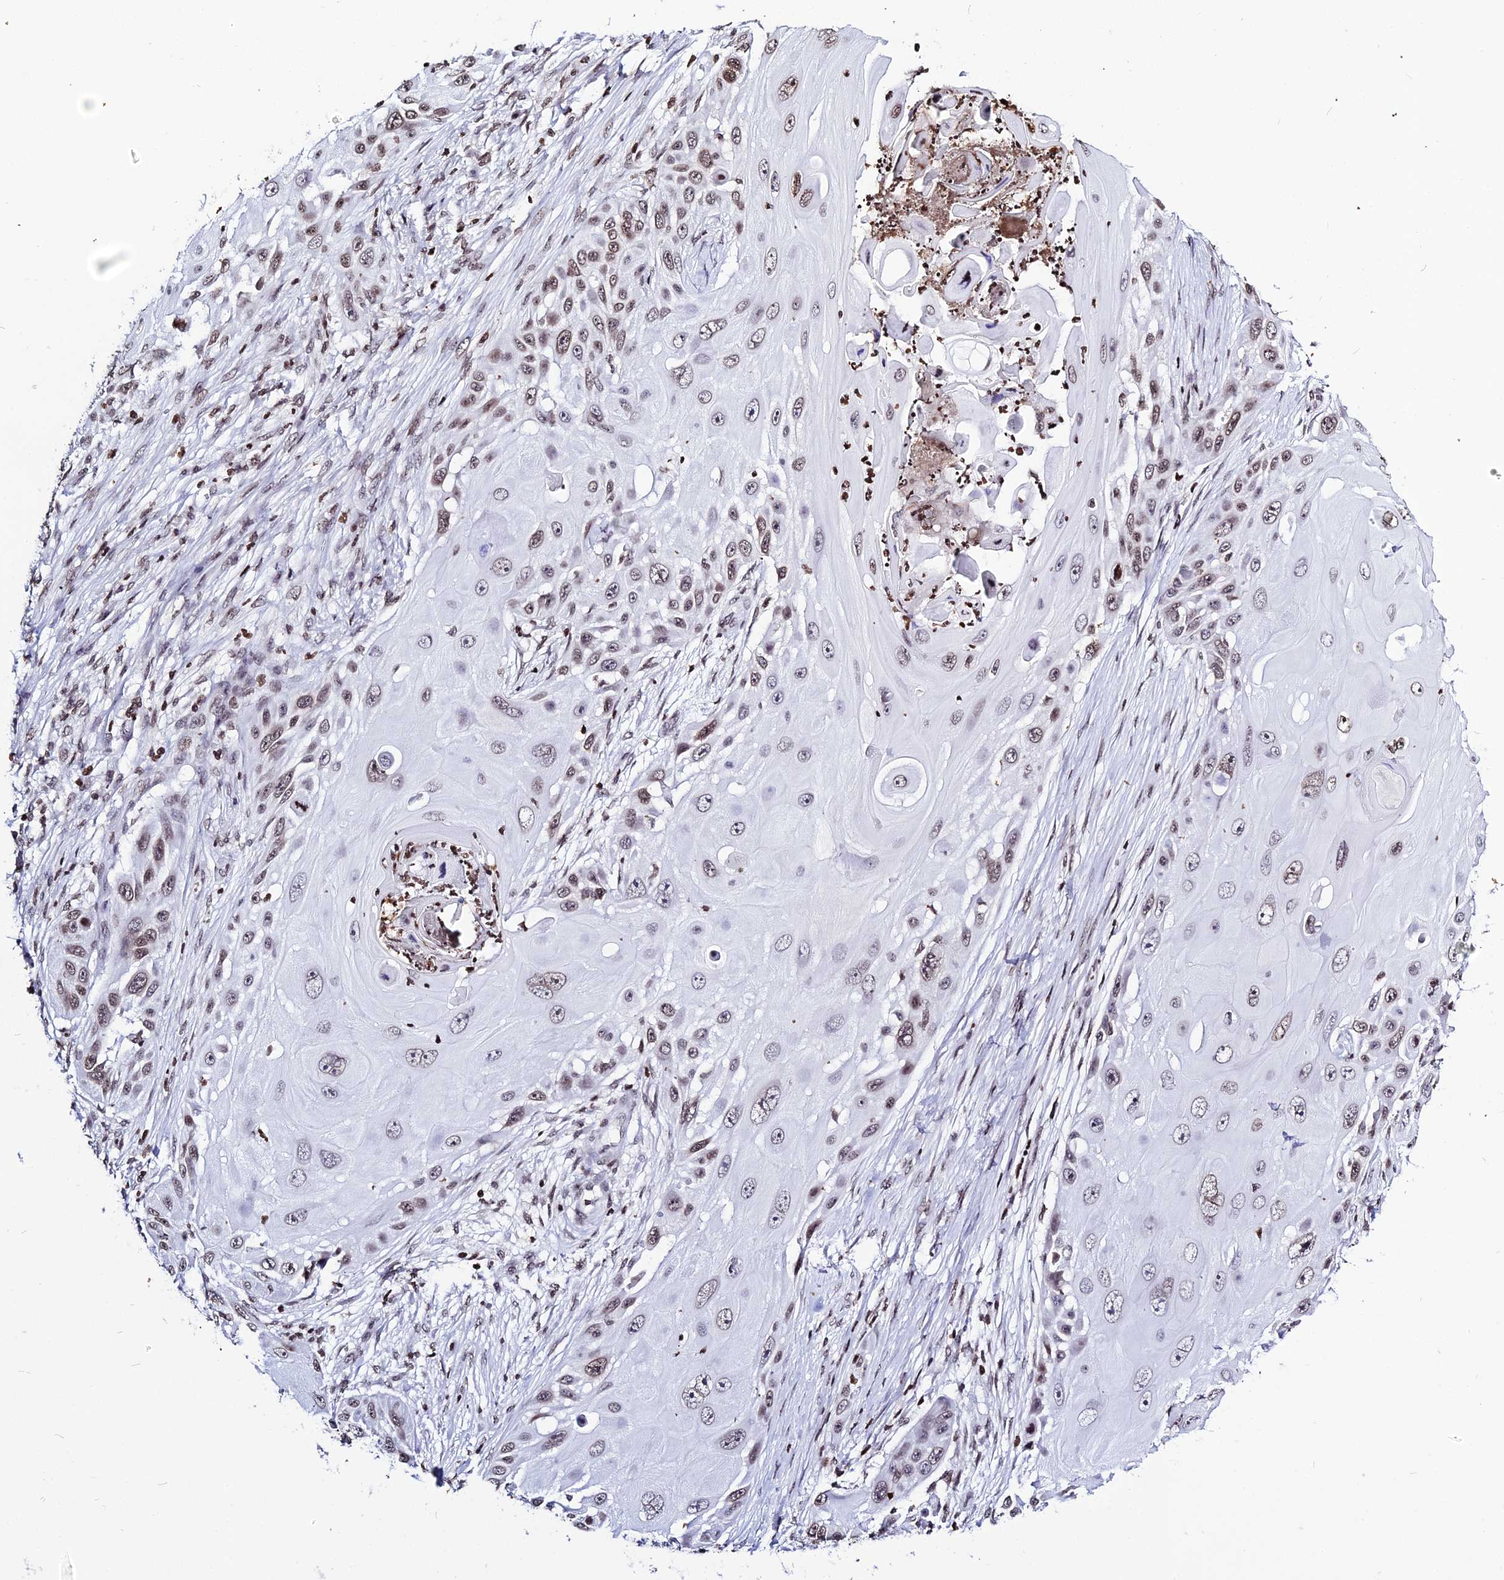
{"staining": {"intensity": "moderate", "quantity": ">75%", "location": "nuclear"}, "tissue": "skin cancer", "cell_type": "Tumor cells", "image_type": "cancer", "snomed": [{"axis": "morphology", "description": "Squamous cell carcinoma, NOS"}, {"axis": "topography", "description": "Skin"}], "caption": "IHC histopathology image of human skin cancer (squamous cell carcinoma) stained for a protein (brown), which reveals medium levels of moderate nuclear positivity in approximately >75% of tumor cells.", "gene": "MACROH2A2", "patient": {"sex": "female", "age": 44}}